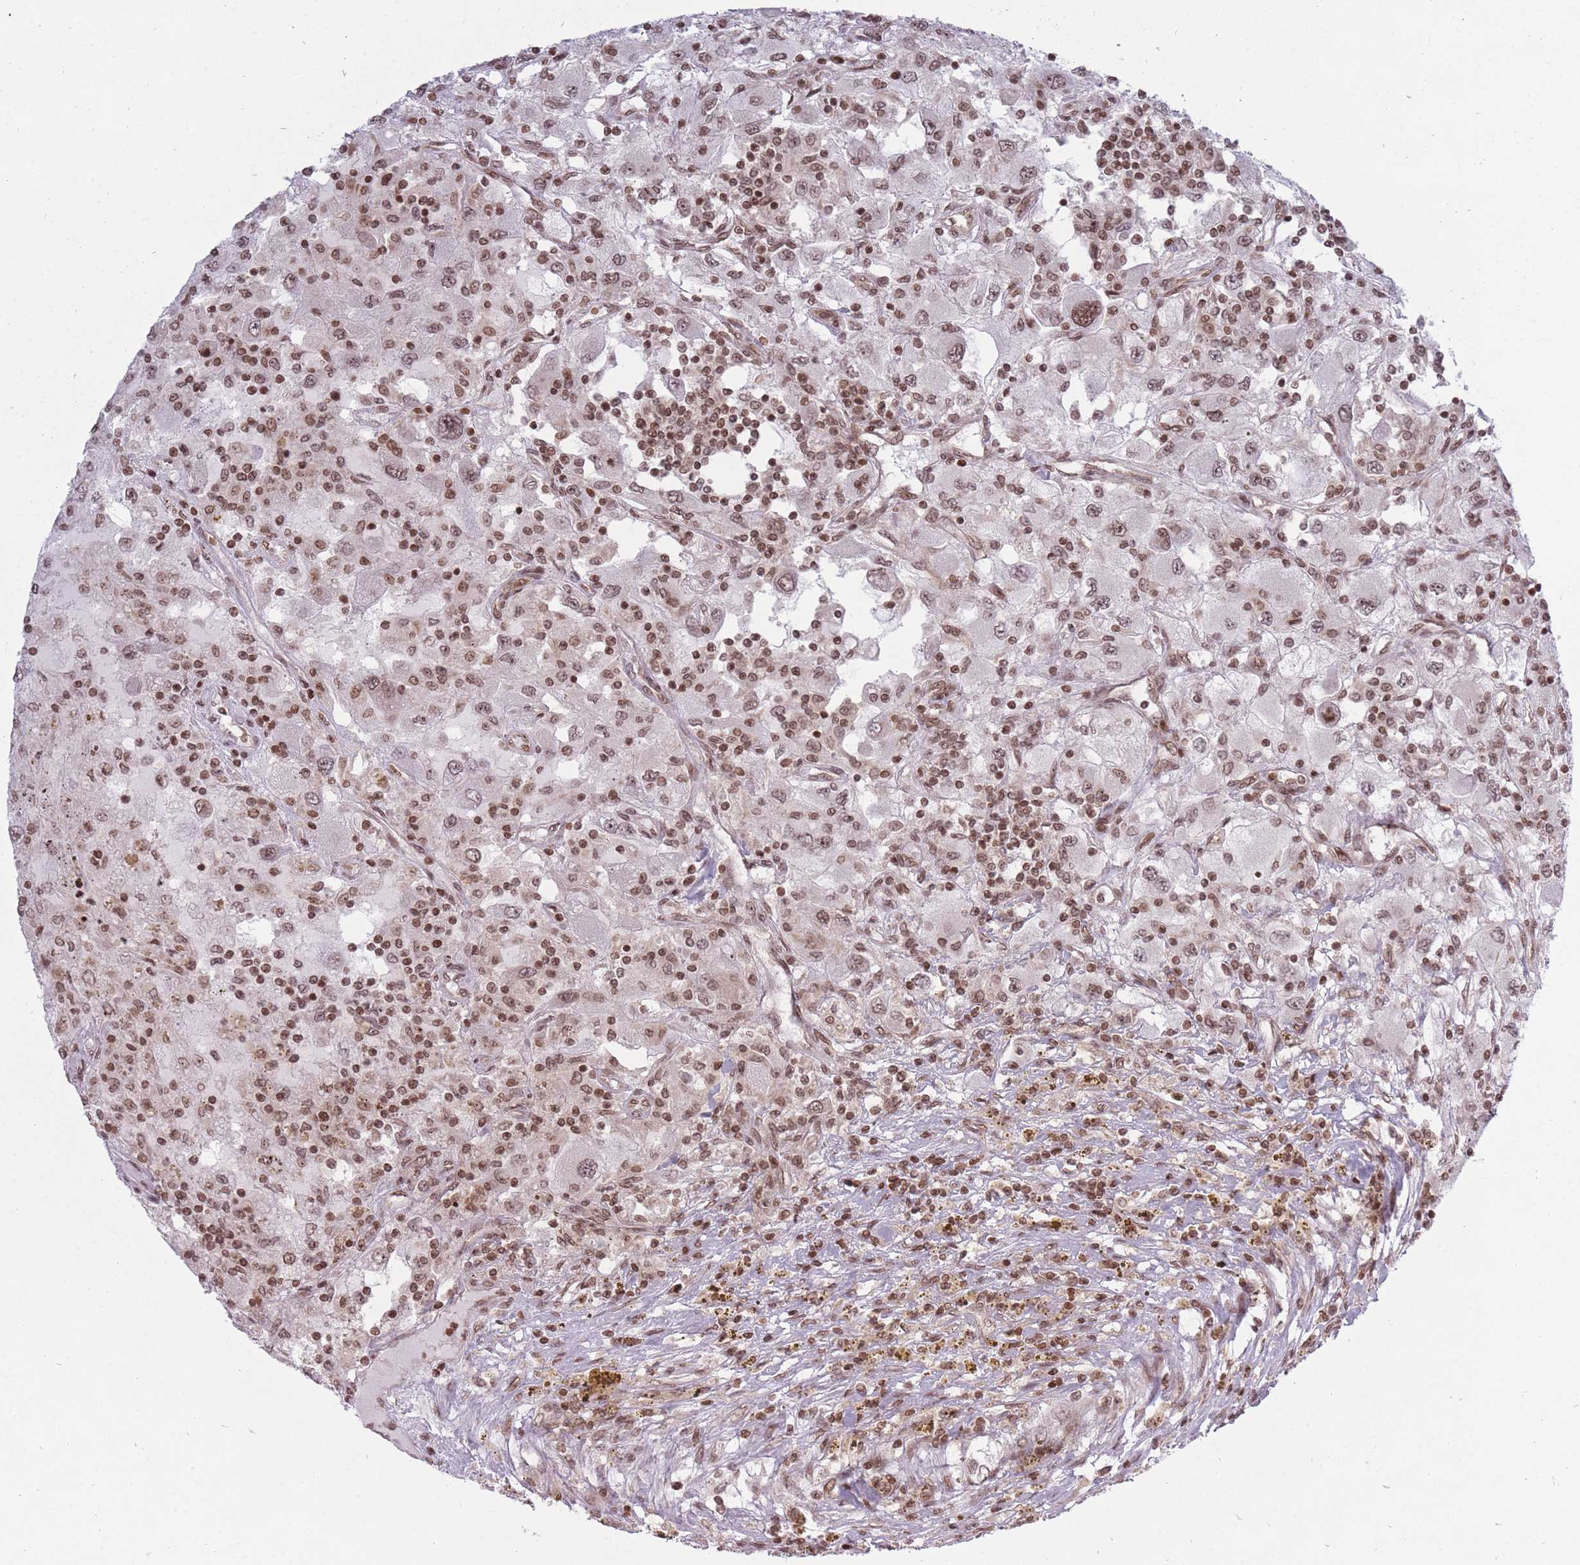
{"staining": {"intensity": "moderate", "quantity": ">75%", "location": "nuclear"}, "tissue": "renal cancer", "cell_type": "Tumor cells", "image_type": "cancer", "snomed": [{"axis": "morphology", "description": "Adenocarcinoma, NOS"}, {"axis": "topography", "description": "Kidney"}], "caption": "Immunohistochemical staining of human renal cancer (adenocarcinoma) demonstrates medium levels of moderate nuclear positivity in about >75% of tumor cells.", "gene": "TMC6", "patient": {"sex": "female", "age": 67}}